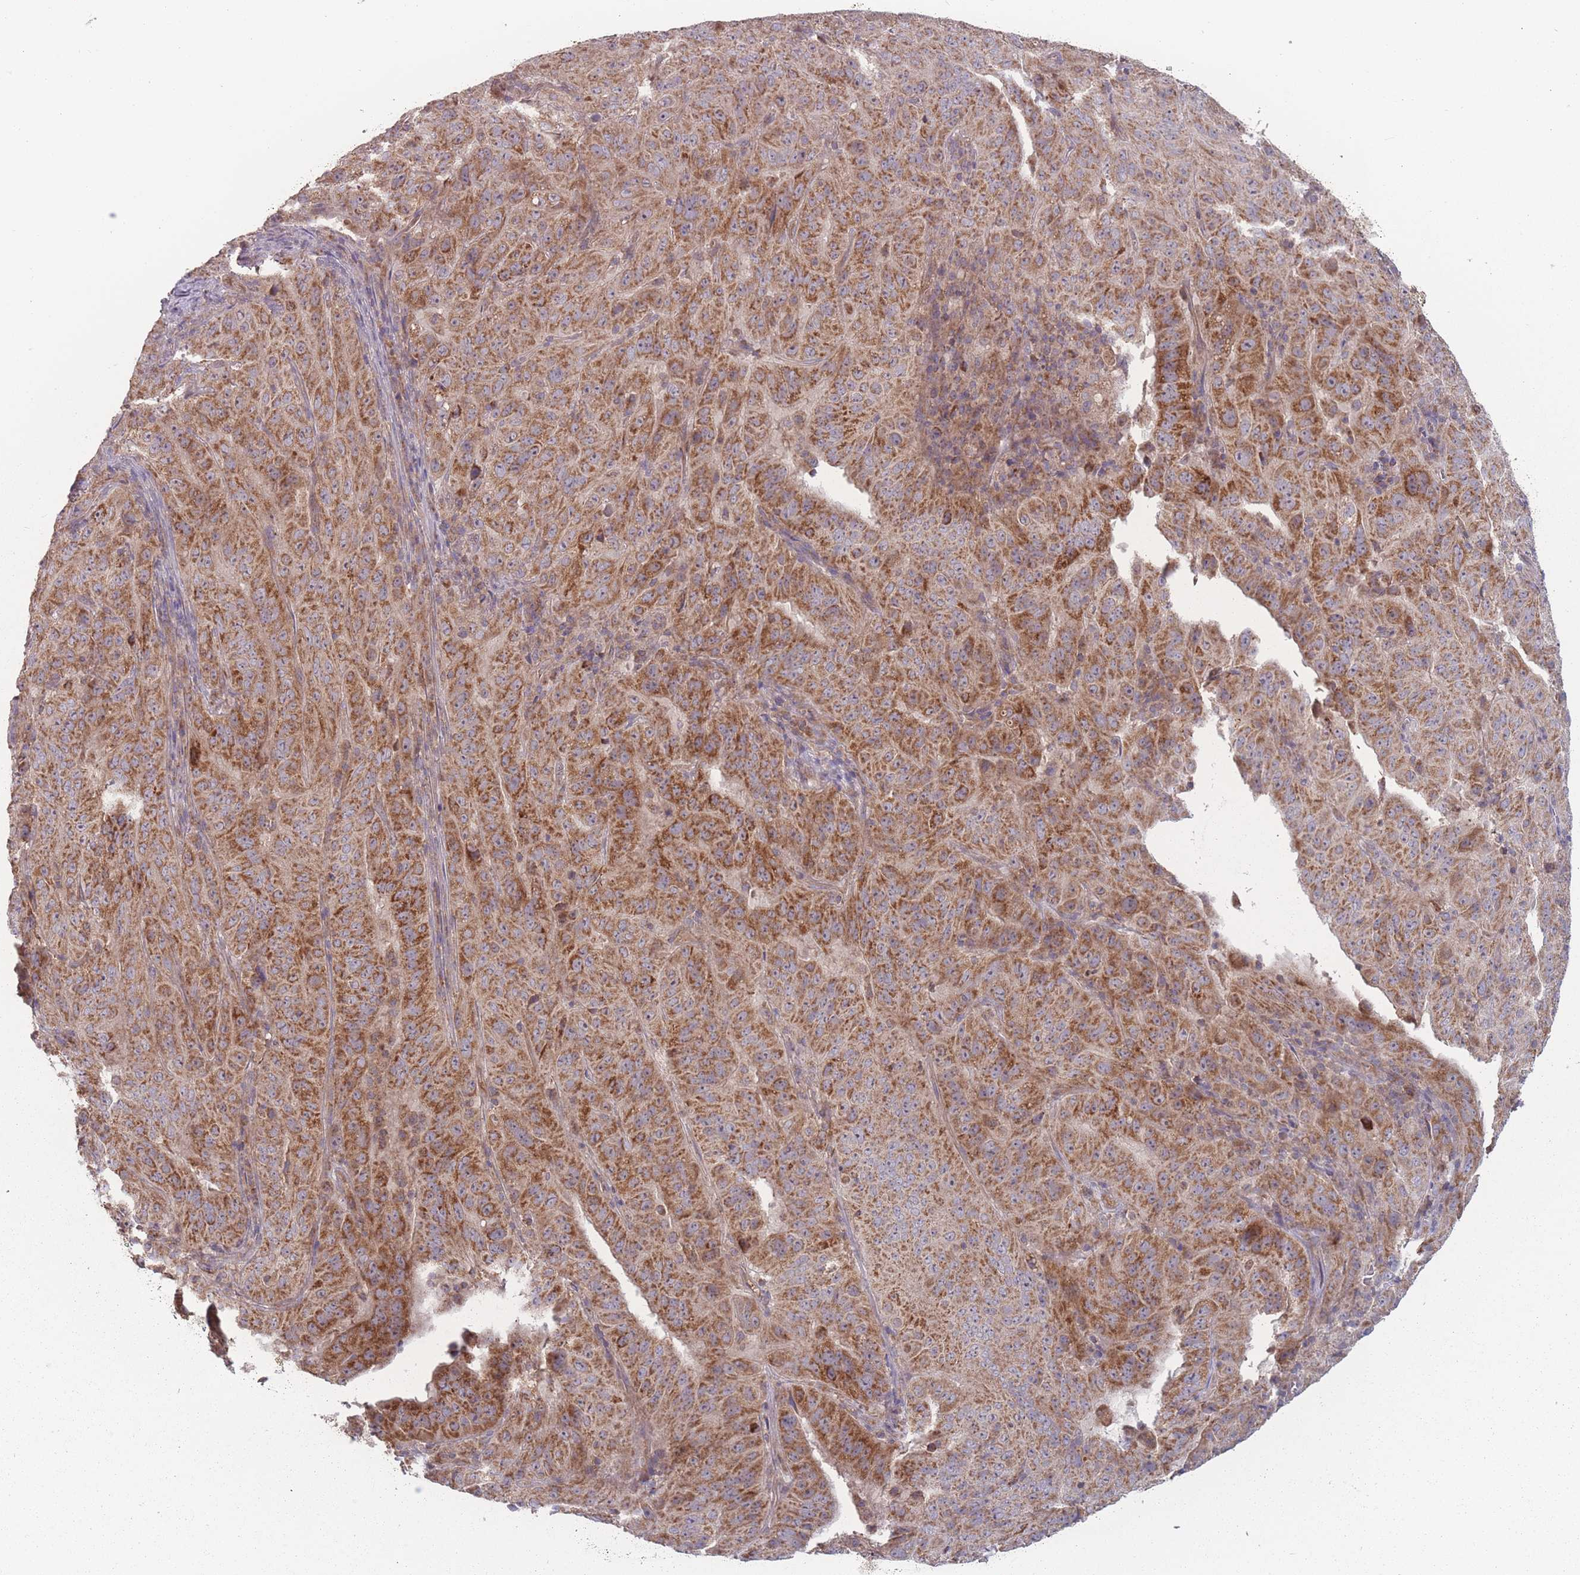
{"staining": {"intensity": "strong", "quantity": ">75%", "location": "cytoplasmic/membranous"}, "tissue": "pancreatic cancer", "cell_type": "Tumor cells", "image_type": "cancer", "snomed": [{"axis": "morphology", "description": "Adenocarcinoma, NOS"}, {"axis": "topography", "description": "Pancreas"}], "caption": "Immunohistochemical staining of pancreatic cancer (adenocarcinoma) exhibits strong cytoplasmic/membranous protein expression in approximately >75% of tumor cells.", "gene": "ATP5MG", "patient": {"sex": "male", "age": 63}}